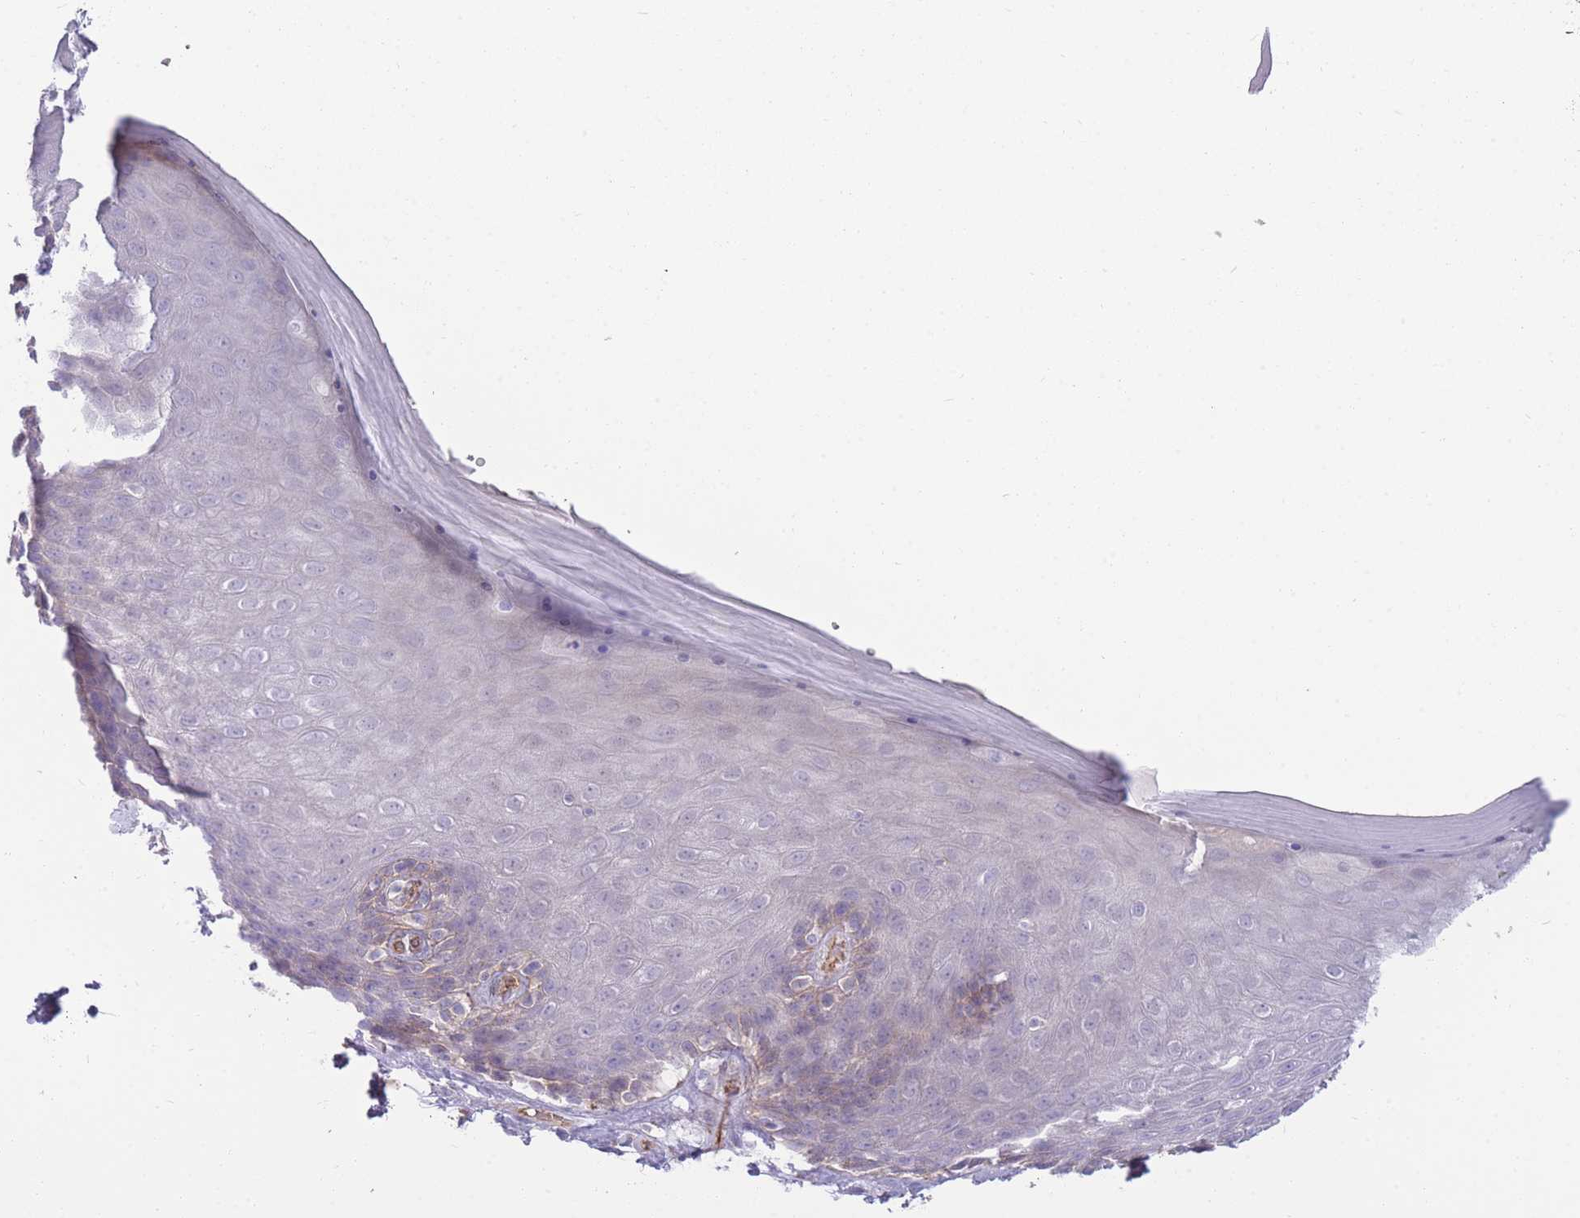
{"staining": {"intensity": "weak", "quantity": "<25%", "location": "cytoplasmic/membranous"}, "tissue": "skin", "cell_type": "Epidermal cells", "image_type": "normal", "snomed": [{"axis": "morphology", "description": "Normal tissue, NOS"}, {"axis": "topography", "description": "Anal"}, {"axis": "topography", "description": "Peripheral nerve tissue"}], "caption": "Immunohistochemical staining of unremarkable human skin demonstrates no significant positivity in epidermal cells. (Stains: DAB (3,3'-diaminobenzidine) immunohistochemistry with hematoxylin counter stain, Microscopy: brightfield microscopy at high magnification).", "gene": "RGS11", "patient": {"sex": "male", "age": 53}}